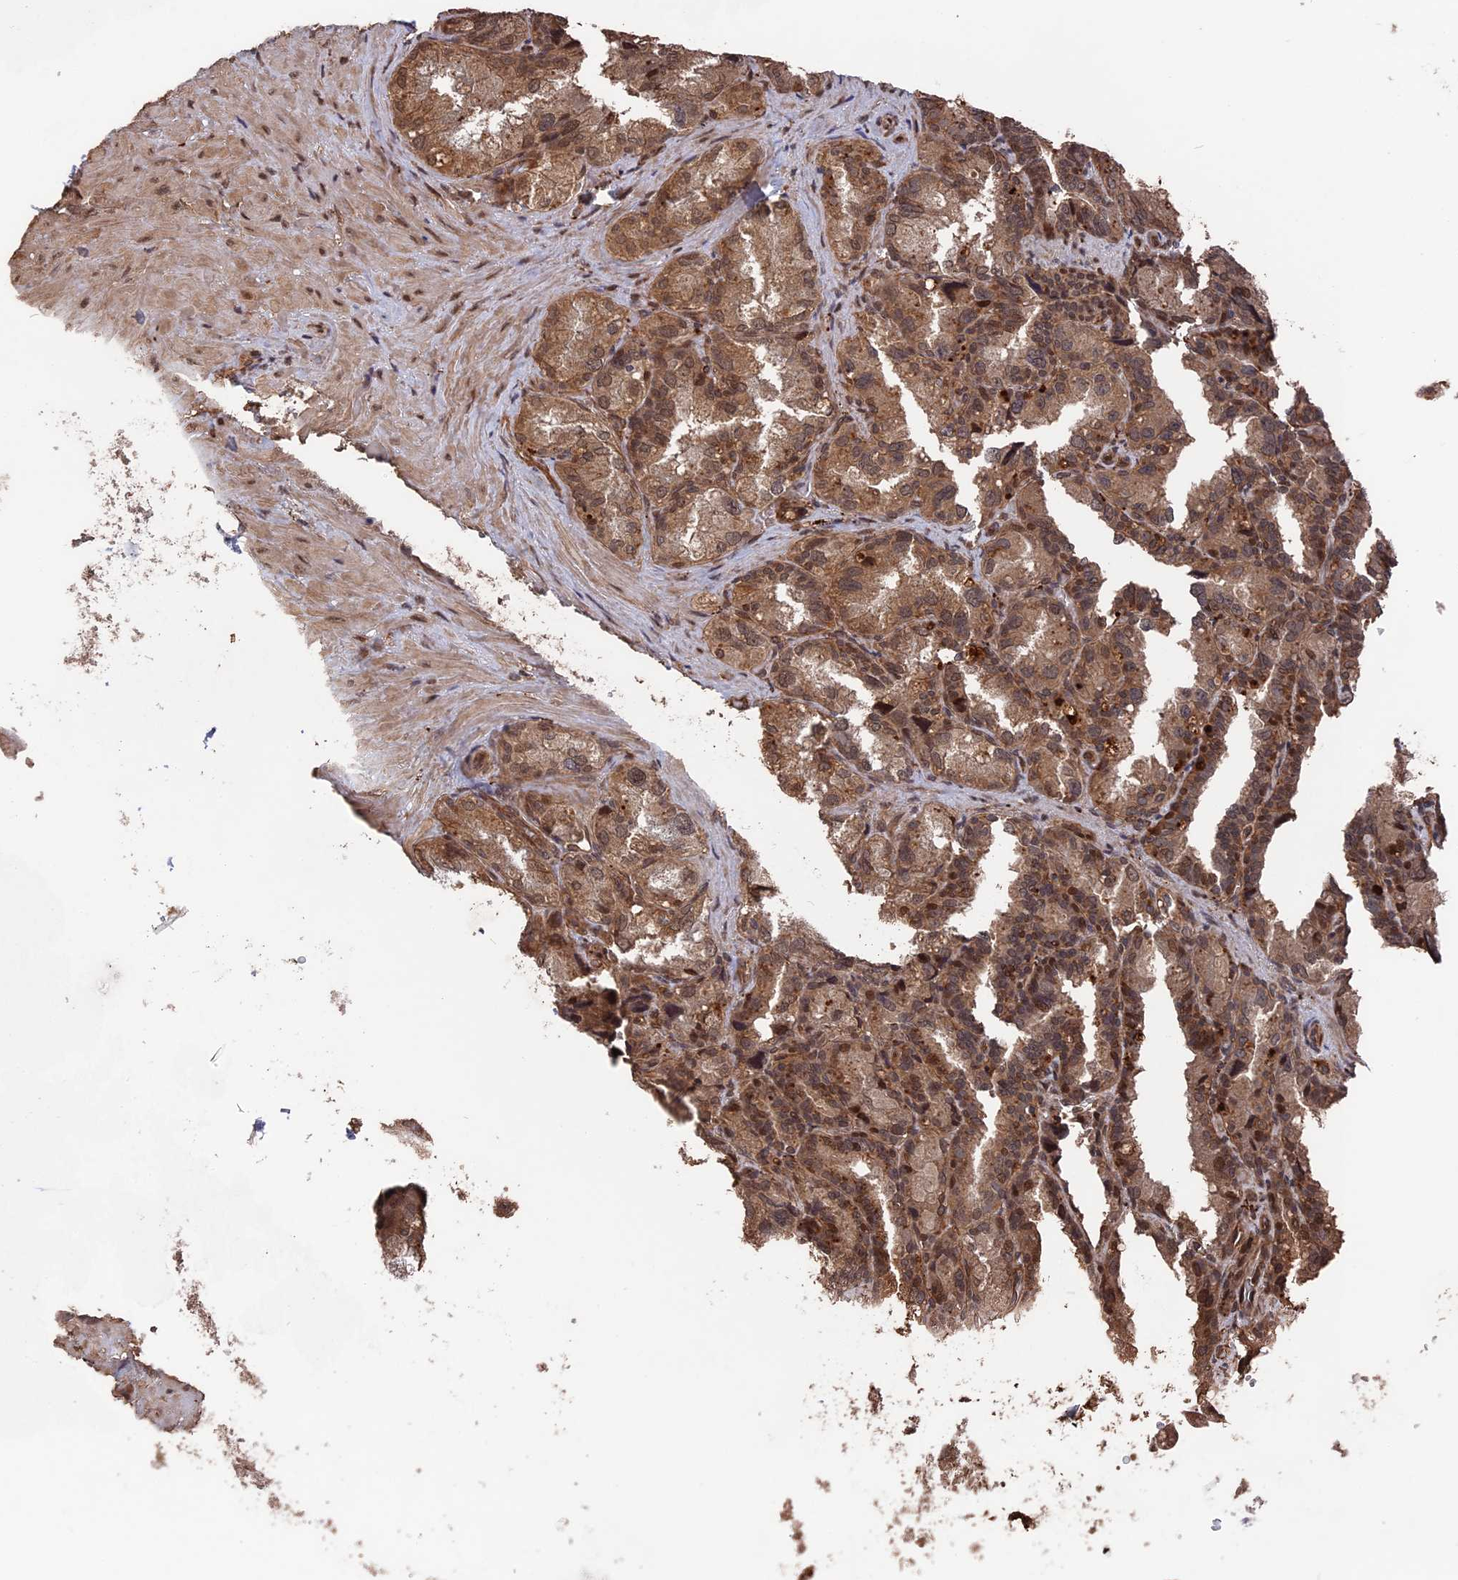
{"staining": {"intensity": "moderate", "quantity": ">75%", "location": "cytoplasmic/membranous,nuclear"}, "tissue": "seminal vesicle", "cell_type": "Glandular cells", "image_type": "normal", "snomed": [{"axis": "morphology", "description": "Normal tissue, NOS"}, {"axis": "topography", "description": "Seminal veicle"}], "caption": "Protein staining reveals moderate cytoplasmic/membranous,nuclear staining in approximately >75% of glandular cells in benign seminal vesicle. The staining was performed using DAB to visualize the protein expression in brown, while the nuclei were stained in blue with hematoxylin (Magnification: 20x).", "gene": "TELO2", "patient": {"sex": "male", "age": 62}}